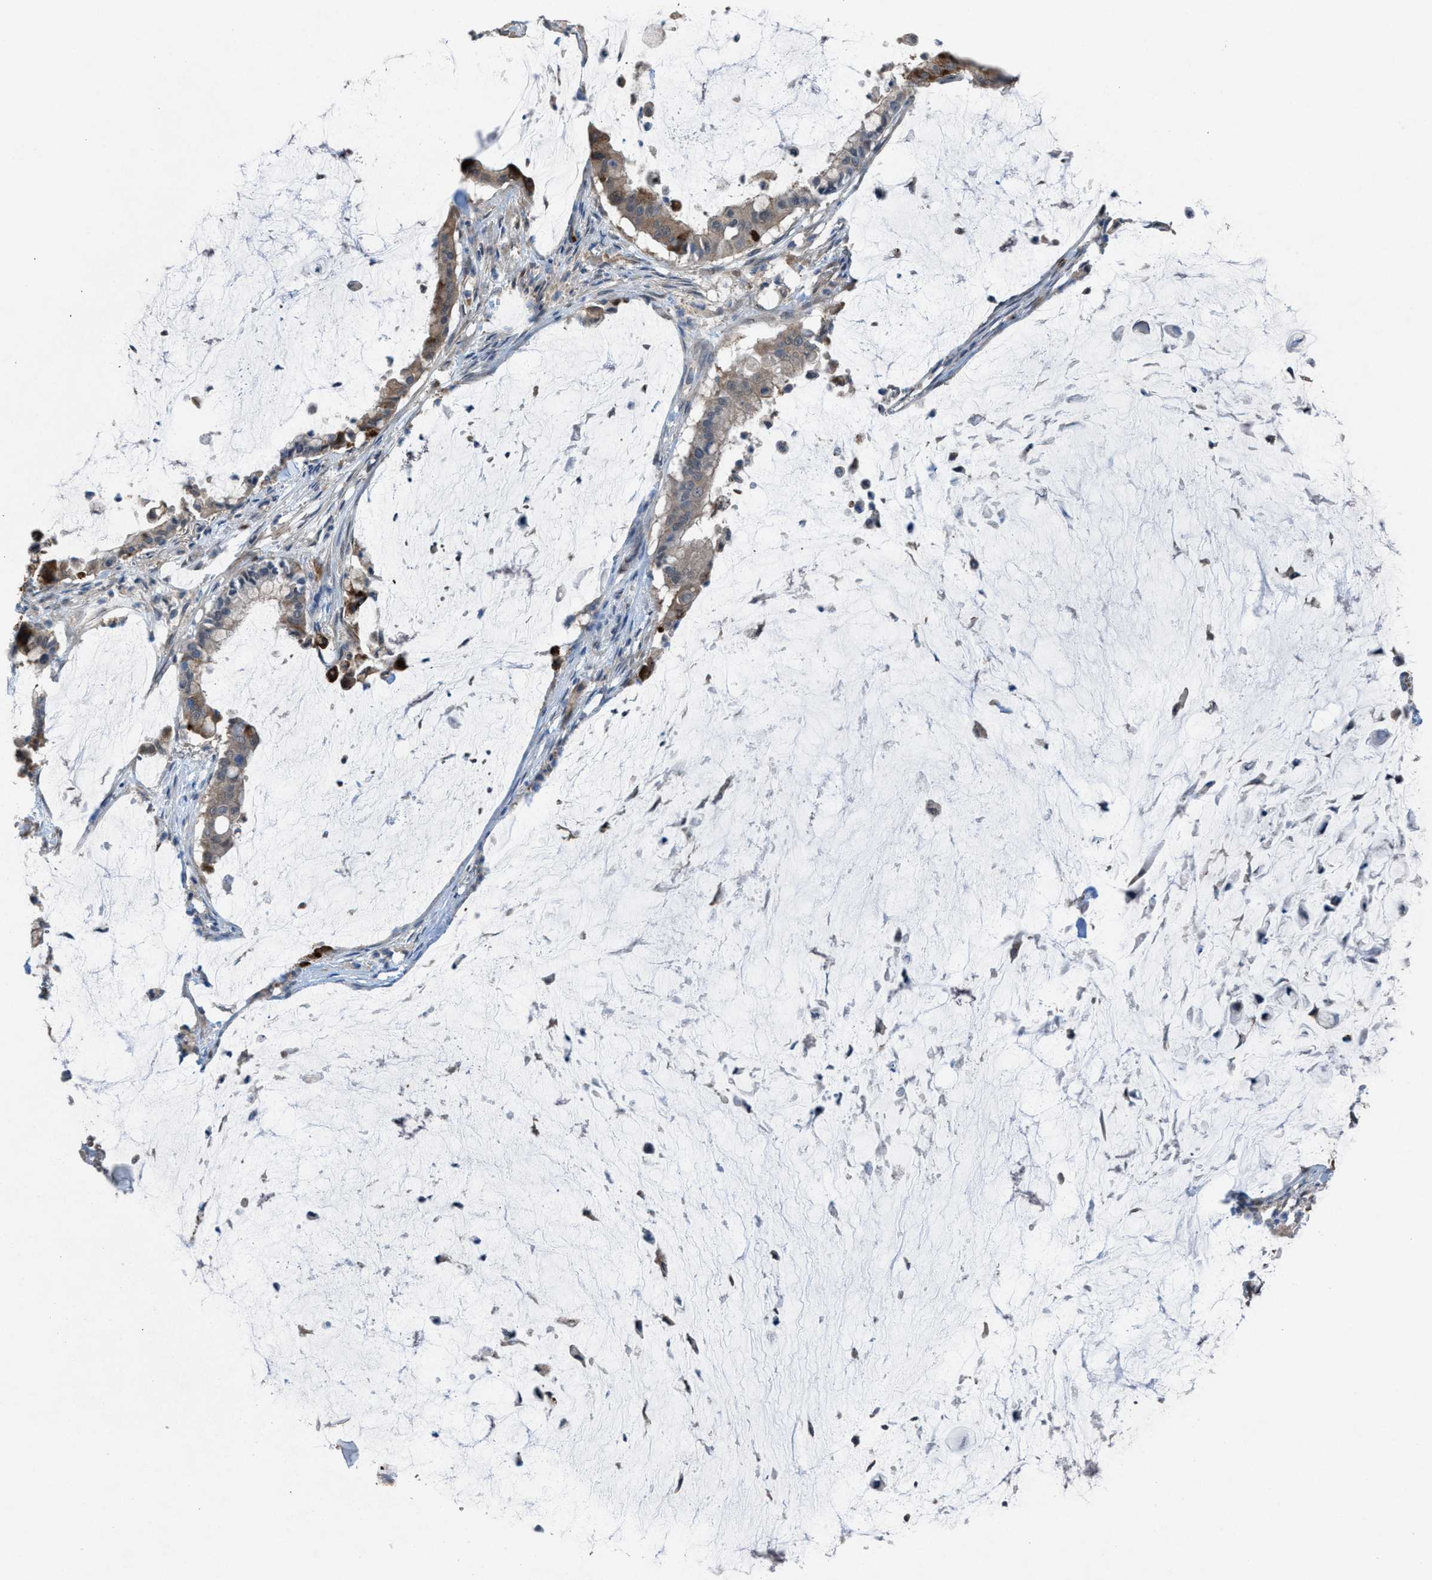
{"staining": {"intensity": "weak", "quantity": "25%-75%", "location": "cytoplasmic/membranous"}, "tissue": "pancreatic cancer", "cell_type": "Tumor cells", "image_type": "cancer", "snomed": [{"axis": "morphology", "description": "Adenocarcinoma, NOS"}, {"axis": "topography", "description": "Pancreas"}], "caption": "Immunohistochemical staining of human pancreatic cancer shows low levels of weak cytoplasmic/membranous protein positivity in about 25%-75% of tumor cells. (Brightfield microscopy of DAB IHC at high magnification).", "gene": "PLAA", "patient": {"sex": "male", "age": 41}}